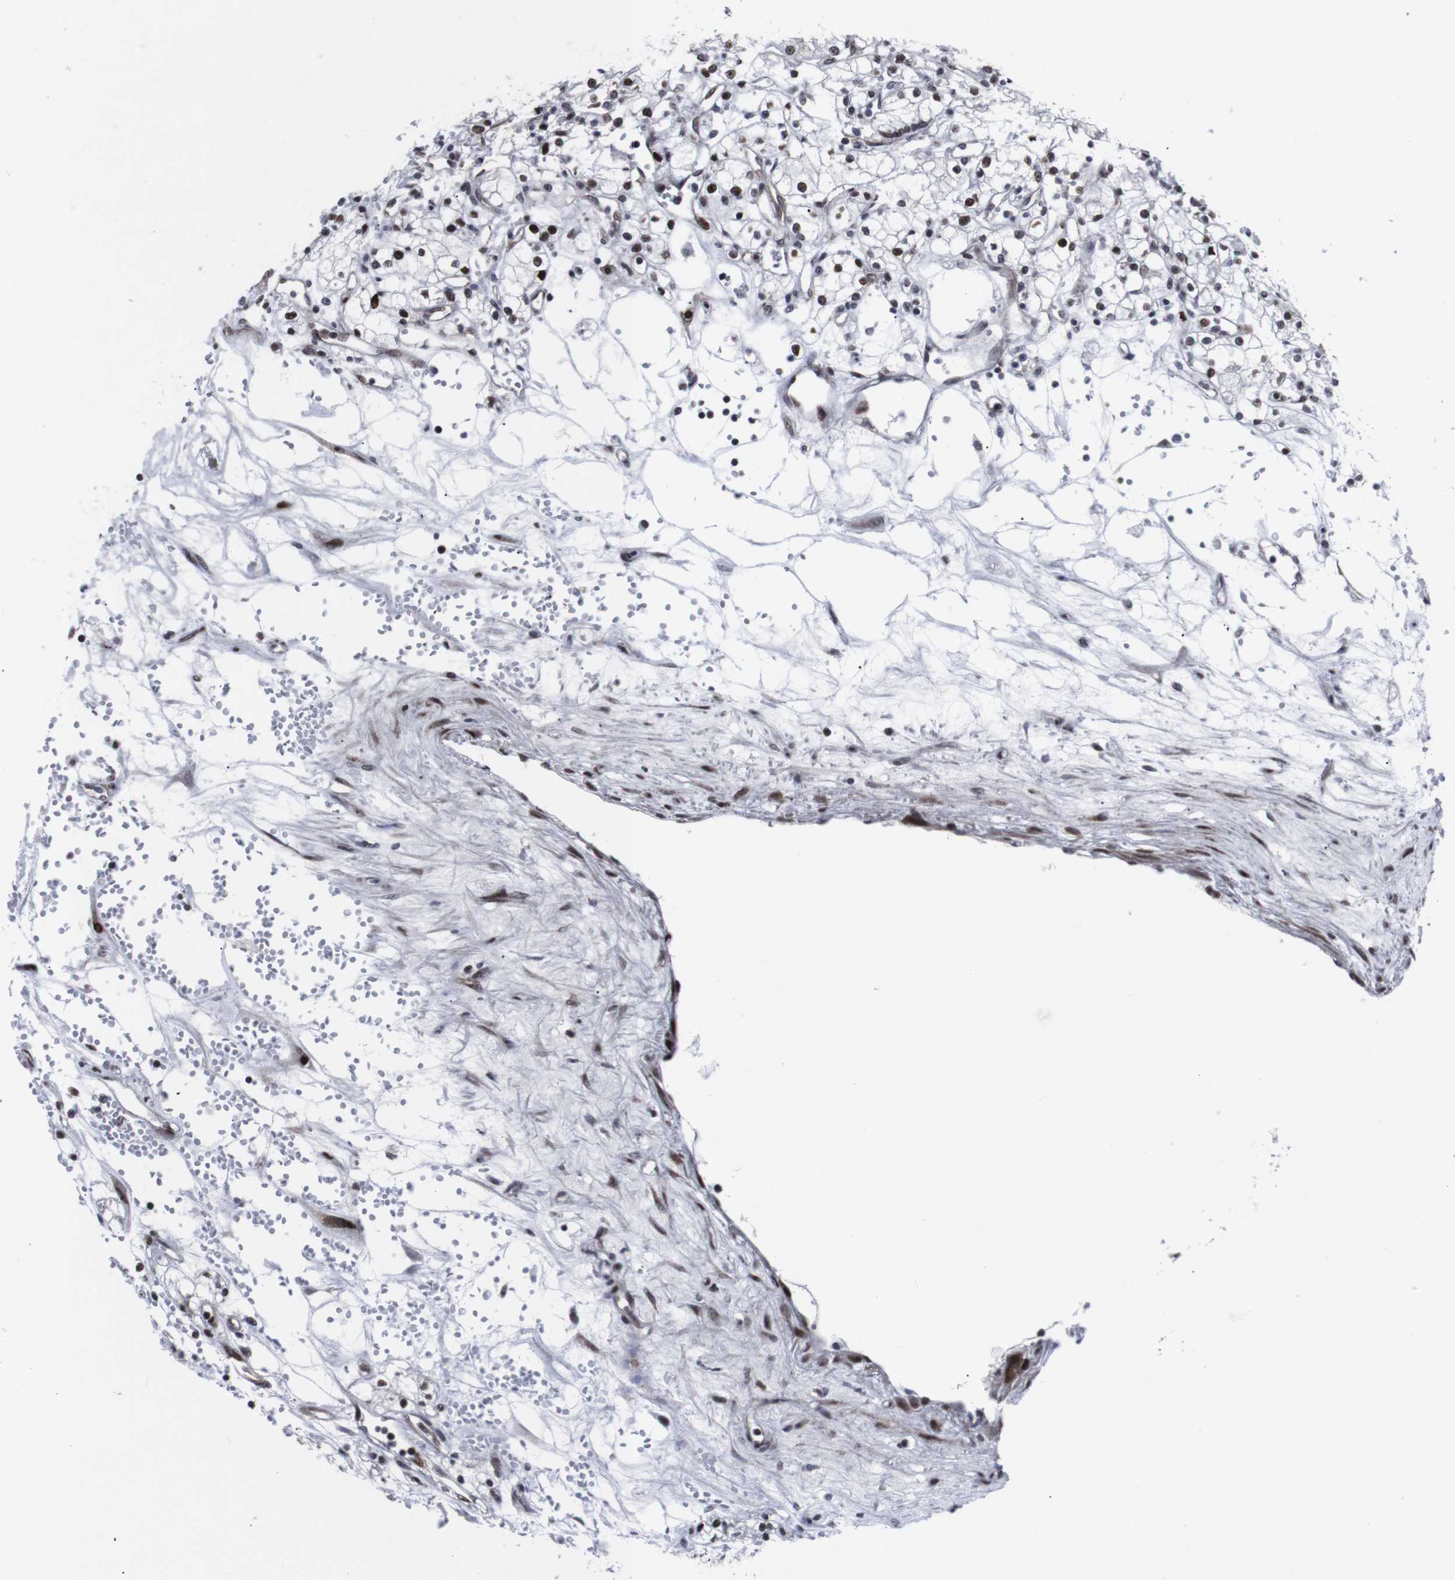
{"staining": {"intensity": "strong", "quantity": ">75%", "location": "nuclear"}, "tissue": "renal cancer", "cell_type": "Tumor cells", "image_type": "cancer", "snomed": [{"axis": "morphology", "description": "Normal tissue, NOS"}, {"axis": "morphology", "description": "Adenocarcinoma, NOS"}, {"axis": "topography", "description": "Kidney"}], "caption": "Renal cancer was stained to show a protein in brown. There is high levels of strong nuclear staining in approximately >75% of tumor cells.", "gene": "MLH1", "patient": {"sex": "male", "age": 59}}